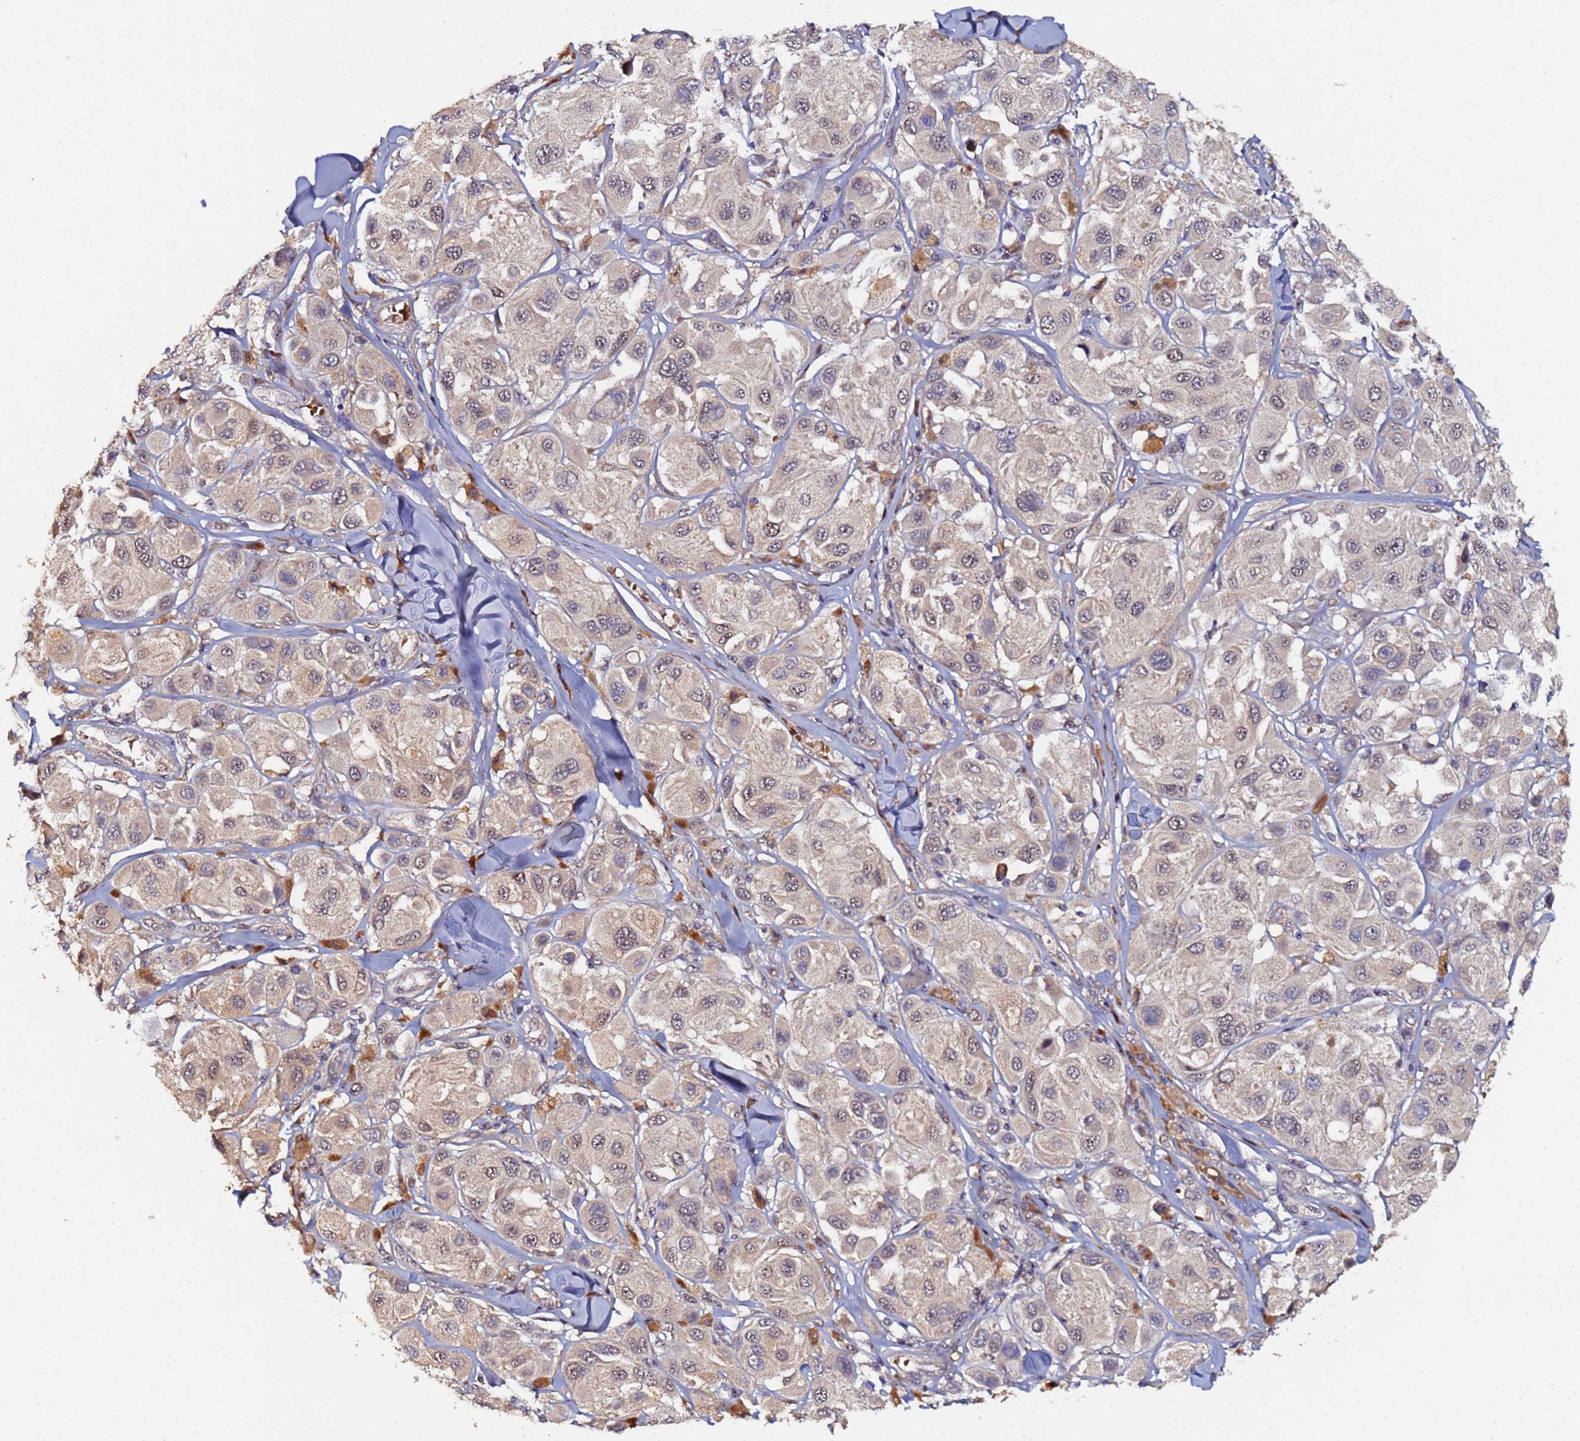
{"staining": {"intensity": "weak", "quantity": "<25%", "location": "cytoplasmic/membranous,nuclear"}, "tissue": "melanoma", "cell_type": "Tumor cells", "image_type": "cancer", "snomed": [{"axis": "morphology", "description": "Malignant melanoma, Metastatic site"}, {"axis": "topography", "description": "Skin"}], "caption": "Tumor cells show no significant protein positivity in melanoma.", "gene": "OSER1", "patient": {"sex": "male", "age": 41}}